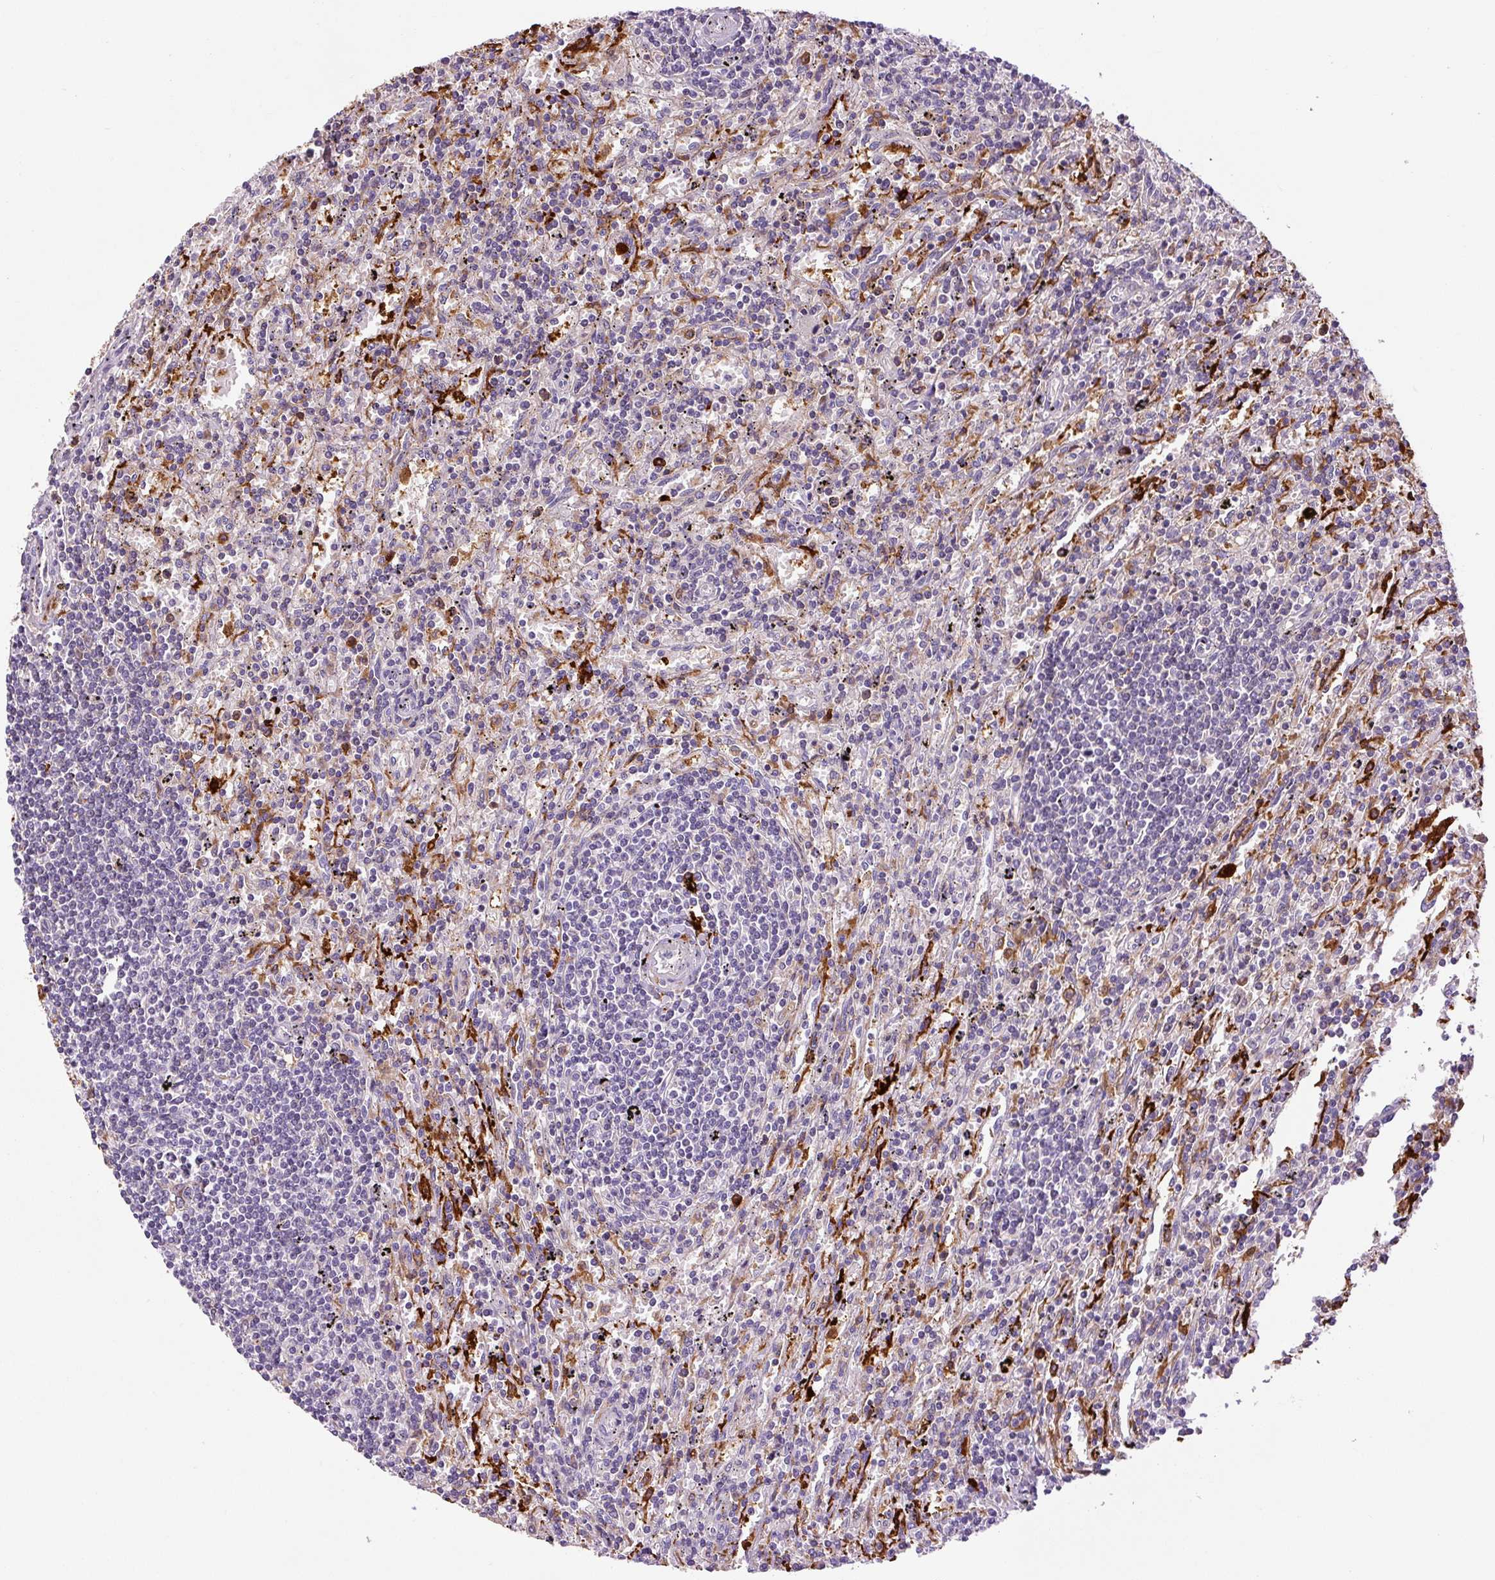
{"staining": {"intensity": "negative", "quantity": "none", "location": "none"}, "tissue": "lymphoma", "cell_type": "Tumor cells", "image_type": "cancer", "snomed": [{"axis": "morphology", "description": "Malignant lymphoma, non-Hodgkin's type, Low grade"}, {"axis": "topography", "description": "Spleen"}], "caption": "Low-grade malignant lymphoma, non-Hodgkin's type stained for a protein using immunohistochemistry (IHC) exhibits no positivity tumor cells.", "gene": "FUT10", "patient": {"sex": "male", "age": 76}}